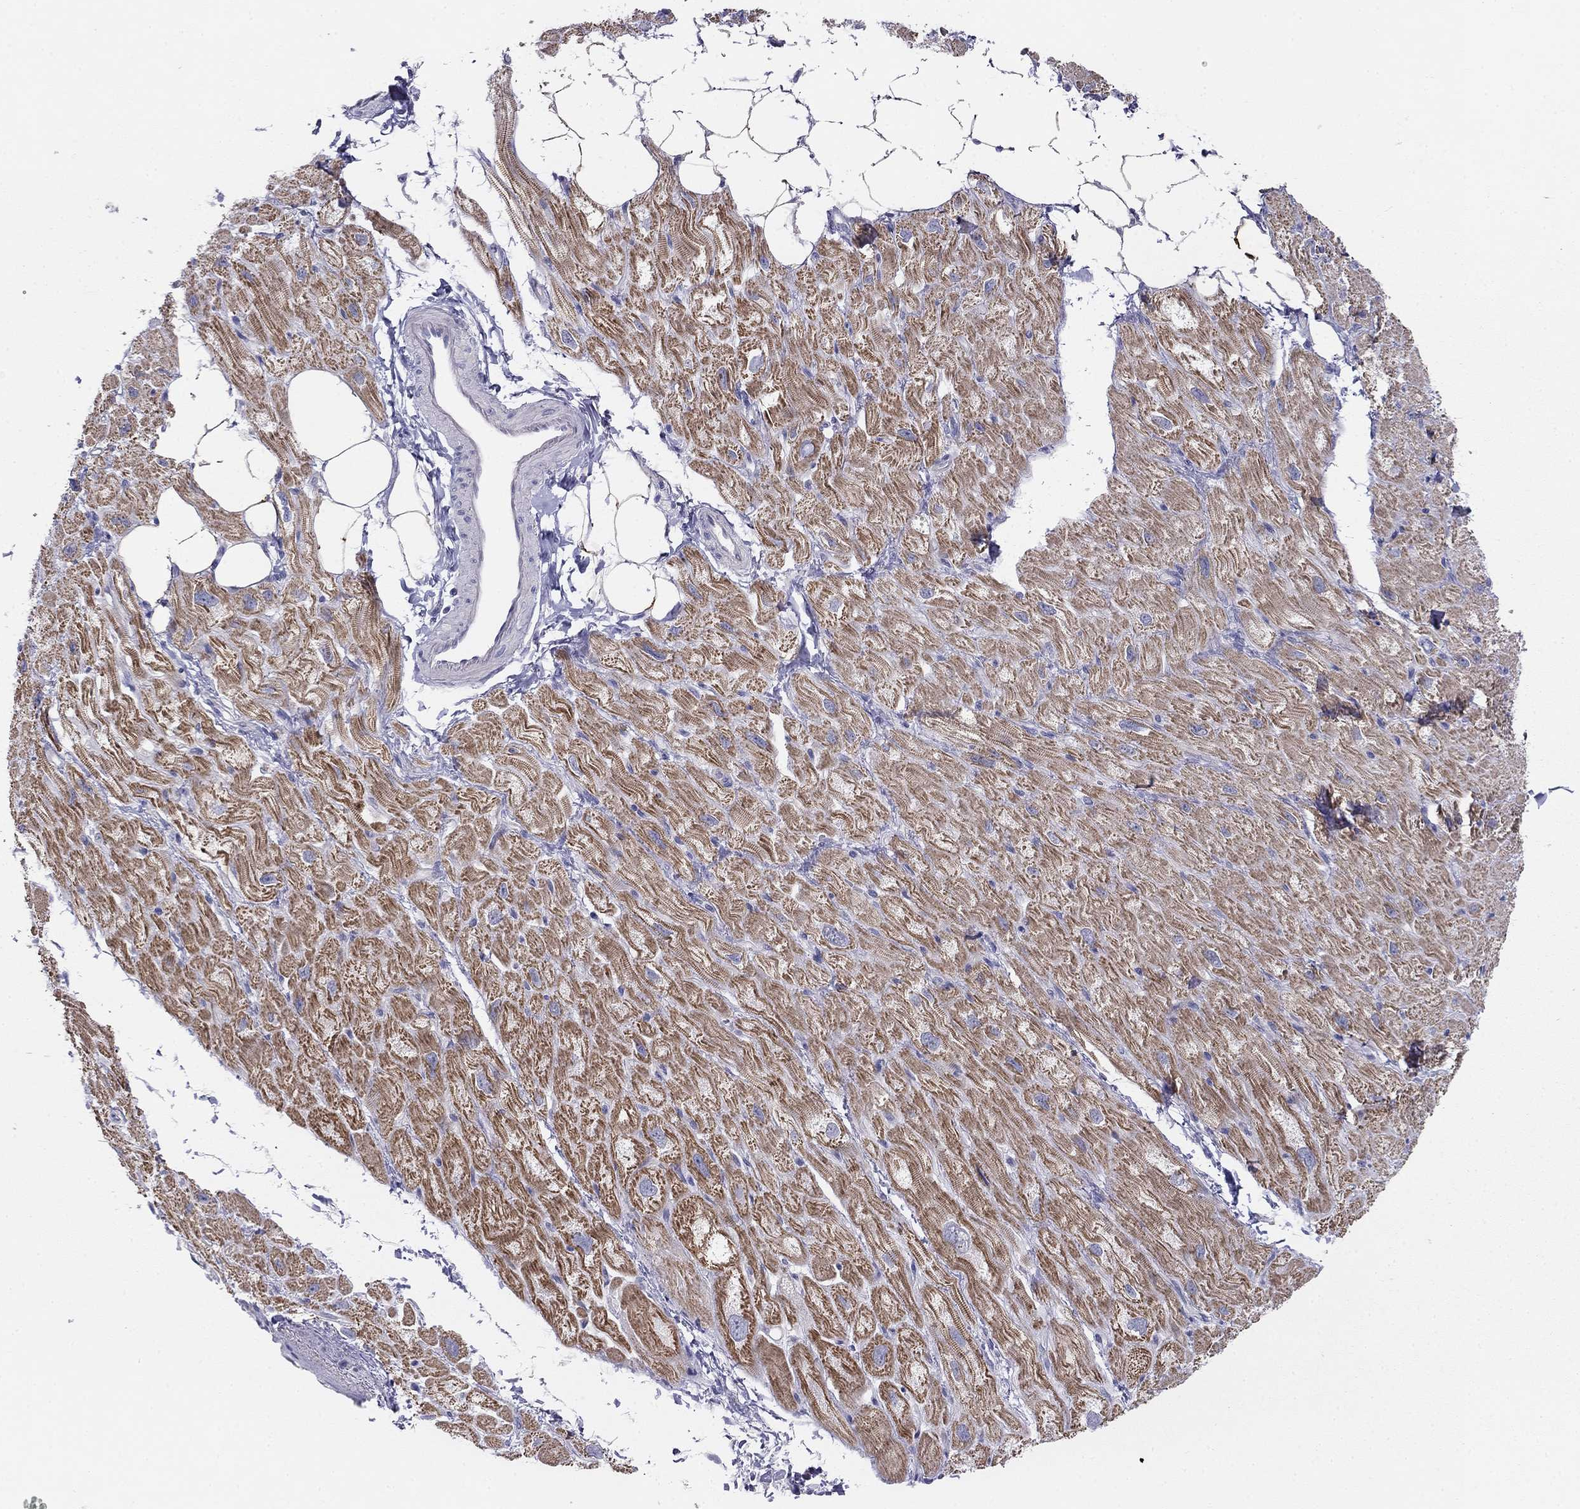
{"staining": {"intensity": "moderate", "quantity": ">75%", "location": "cytoplasmic/membranous"}, "tissue": "heart muscle", "cell_type": "Cardiomyocytes", "image_type": "normal", "snomed": [{"axis": "morphology", "description": "Normal tissue, NOS"}, {"axis": "topography", "description": "Heart"}], "caption": "Moderate cytoplasmic/membranous protein expression is seen in about >75% of cardiomyocytes in heart muscle.", "gene": "MGAT4C", "patient": {"sex": "male", "age": 66}}